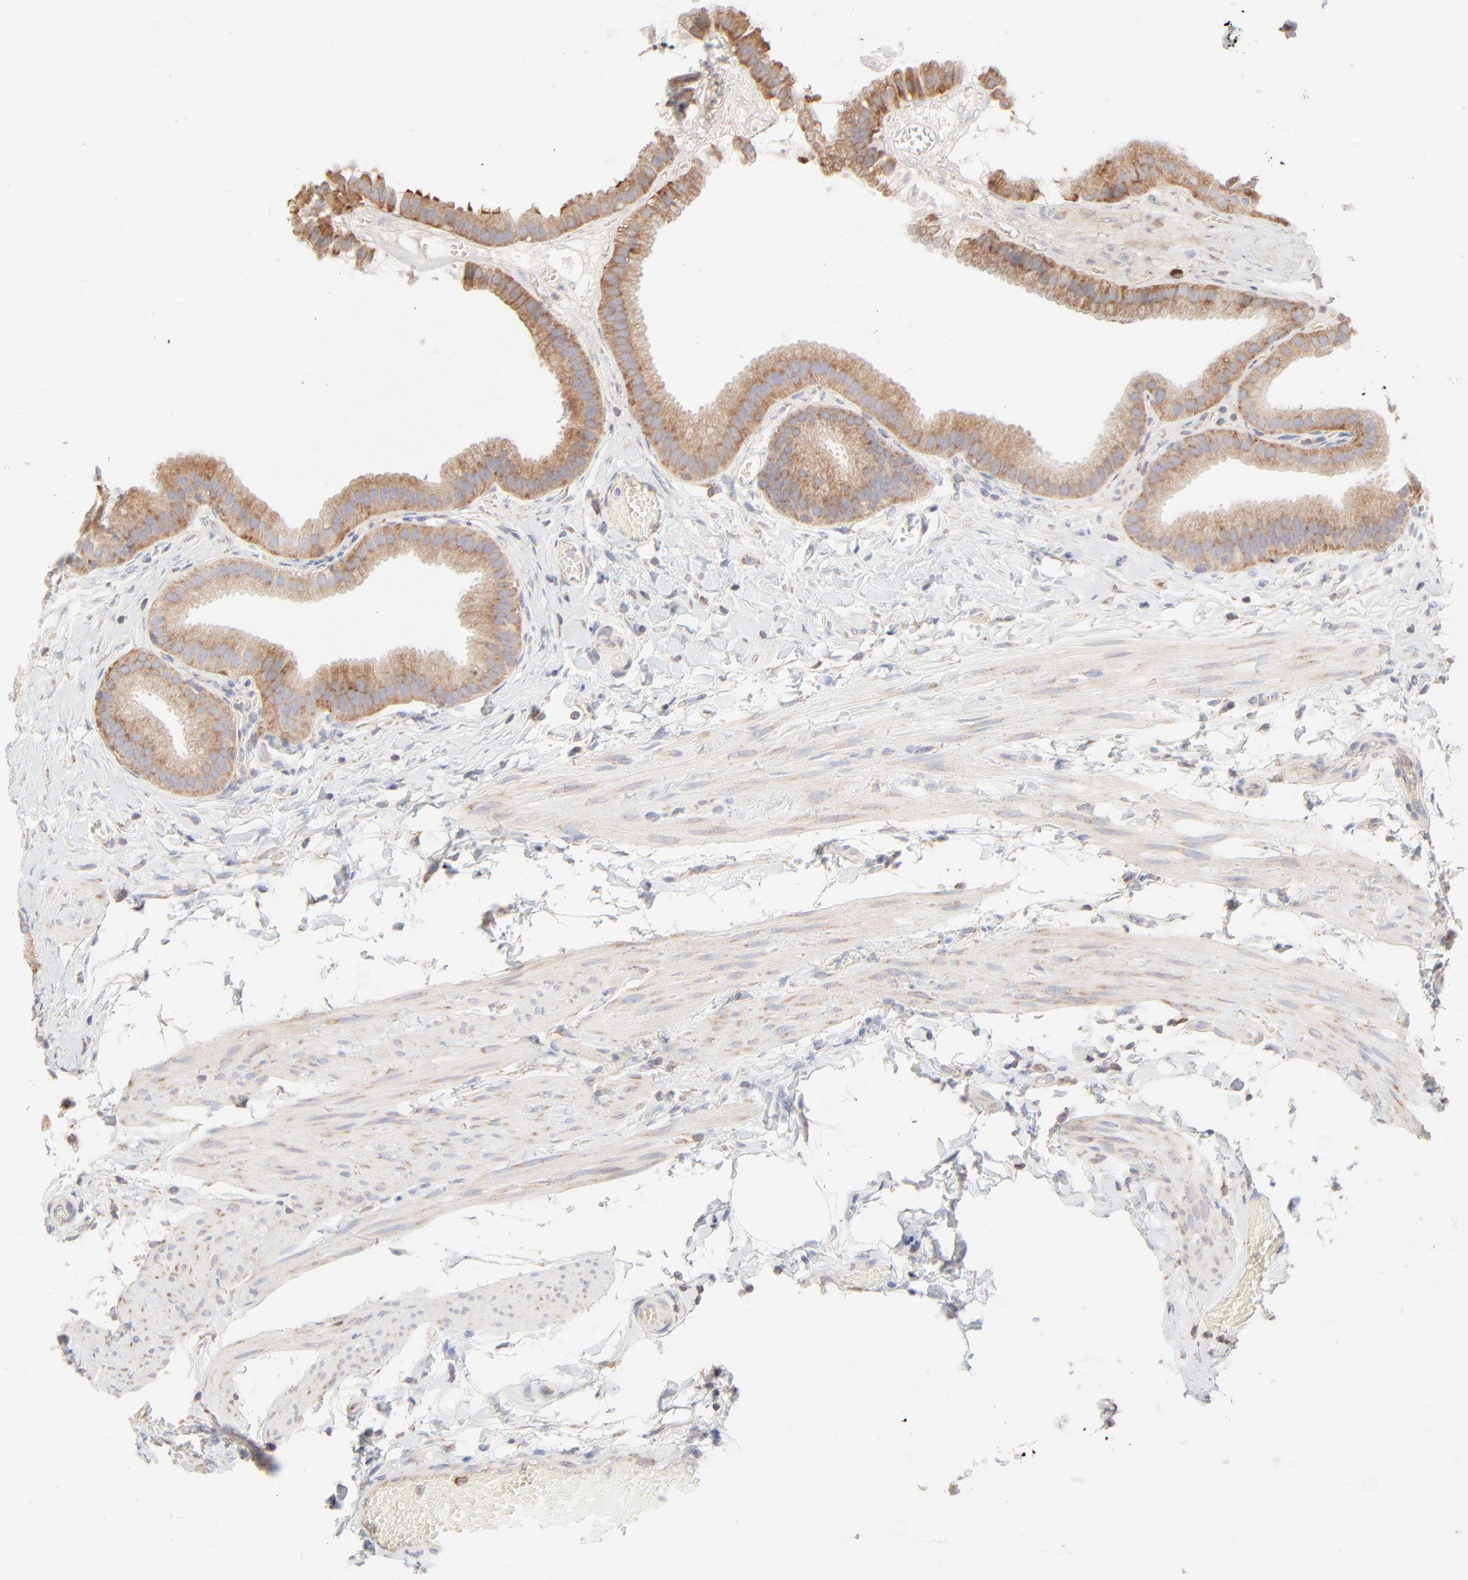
{"staining": {"intensity": "moderate", "quantity": ">75%", "location": "cytoplasmic/membranous"}, "tissue": "gallbladder", "cell_type": "Glandular cells", "image_type": "normal", "snomed": [{"axis": "morphology", "description": "Normal tissue, NOS"}, {"axis": "topography", "description": "Gallbladder"}], "caption": "IHC (DAB (3,3'-diaminobenzidine)) staining of benign human gallbladder demonstrates moderate cytoplasmic/membranous protein expression in about >75% of glandular cells. The staining was performed using DAB (3,3'-diaminobenzidine) to visualize the protein expression in brown, while the nuclei were stained in blue with hematoxylin (Magnification: 20x).", "gene": "RPS21", "patient": {"sex": "female", "age": 63}}